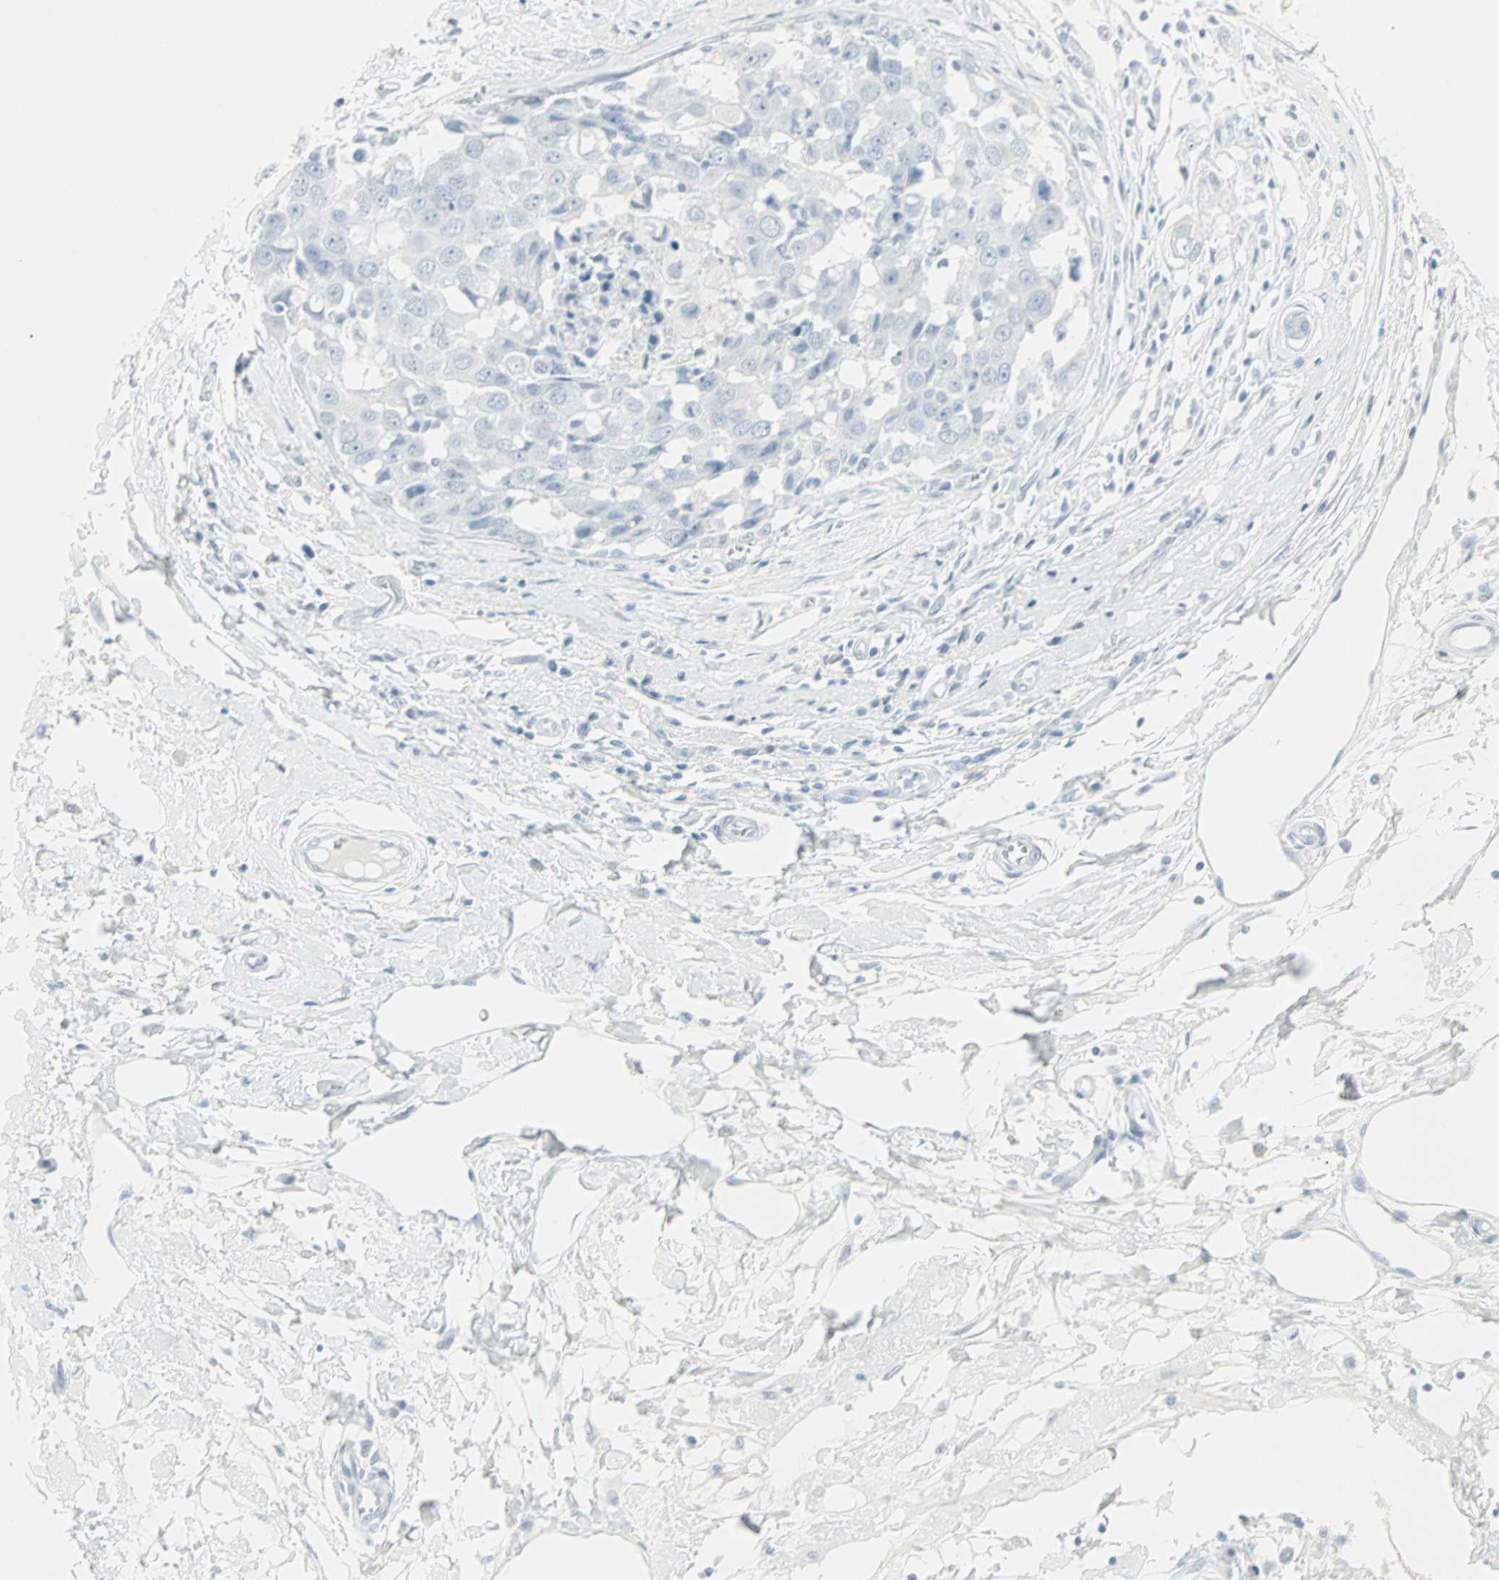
{"staining": {"intensity": "negative", "quantity": "none", "location": "none"}, "tissue": "breast cancer", "cell_type": "Tumor cells", "image_type": "cancer", "snomed": [{"axis": "morphology", "description": "Duct carcinoma"}, {"axis": "topography", "description": "Breast"}], "caption": "High power microscopy photomicrograph of an immunohistochemistry (IHC) micrograph of breast cancer, revealing no significant positivity in tumor cells.", "gene": "LANCL3", "patient": {"sex": "female", "age": 27}}